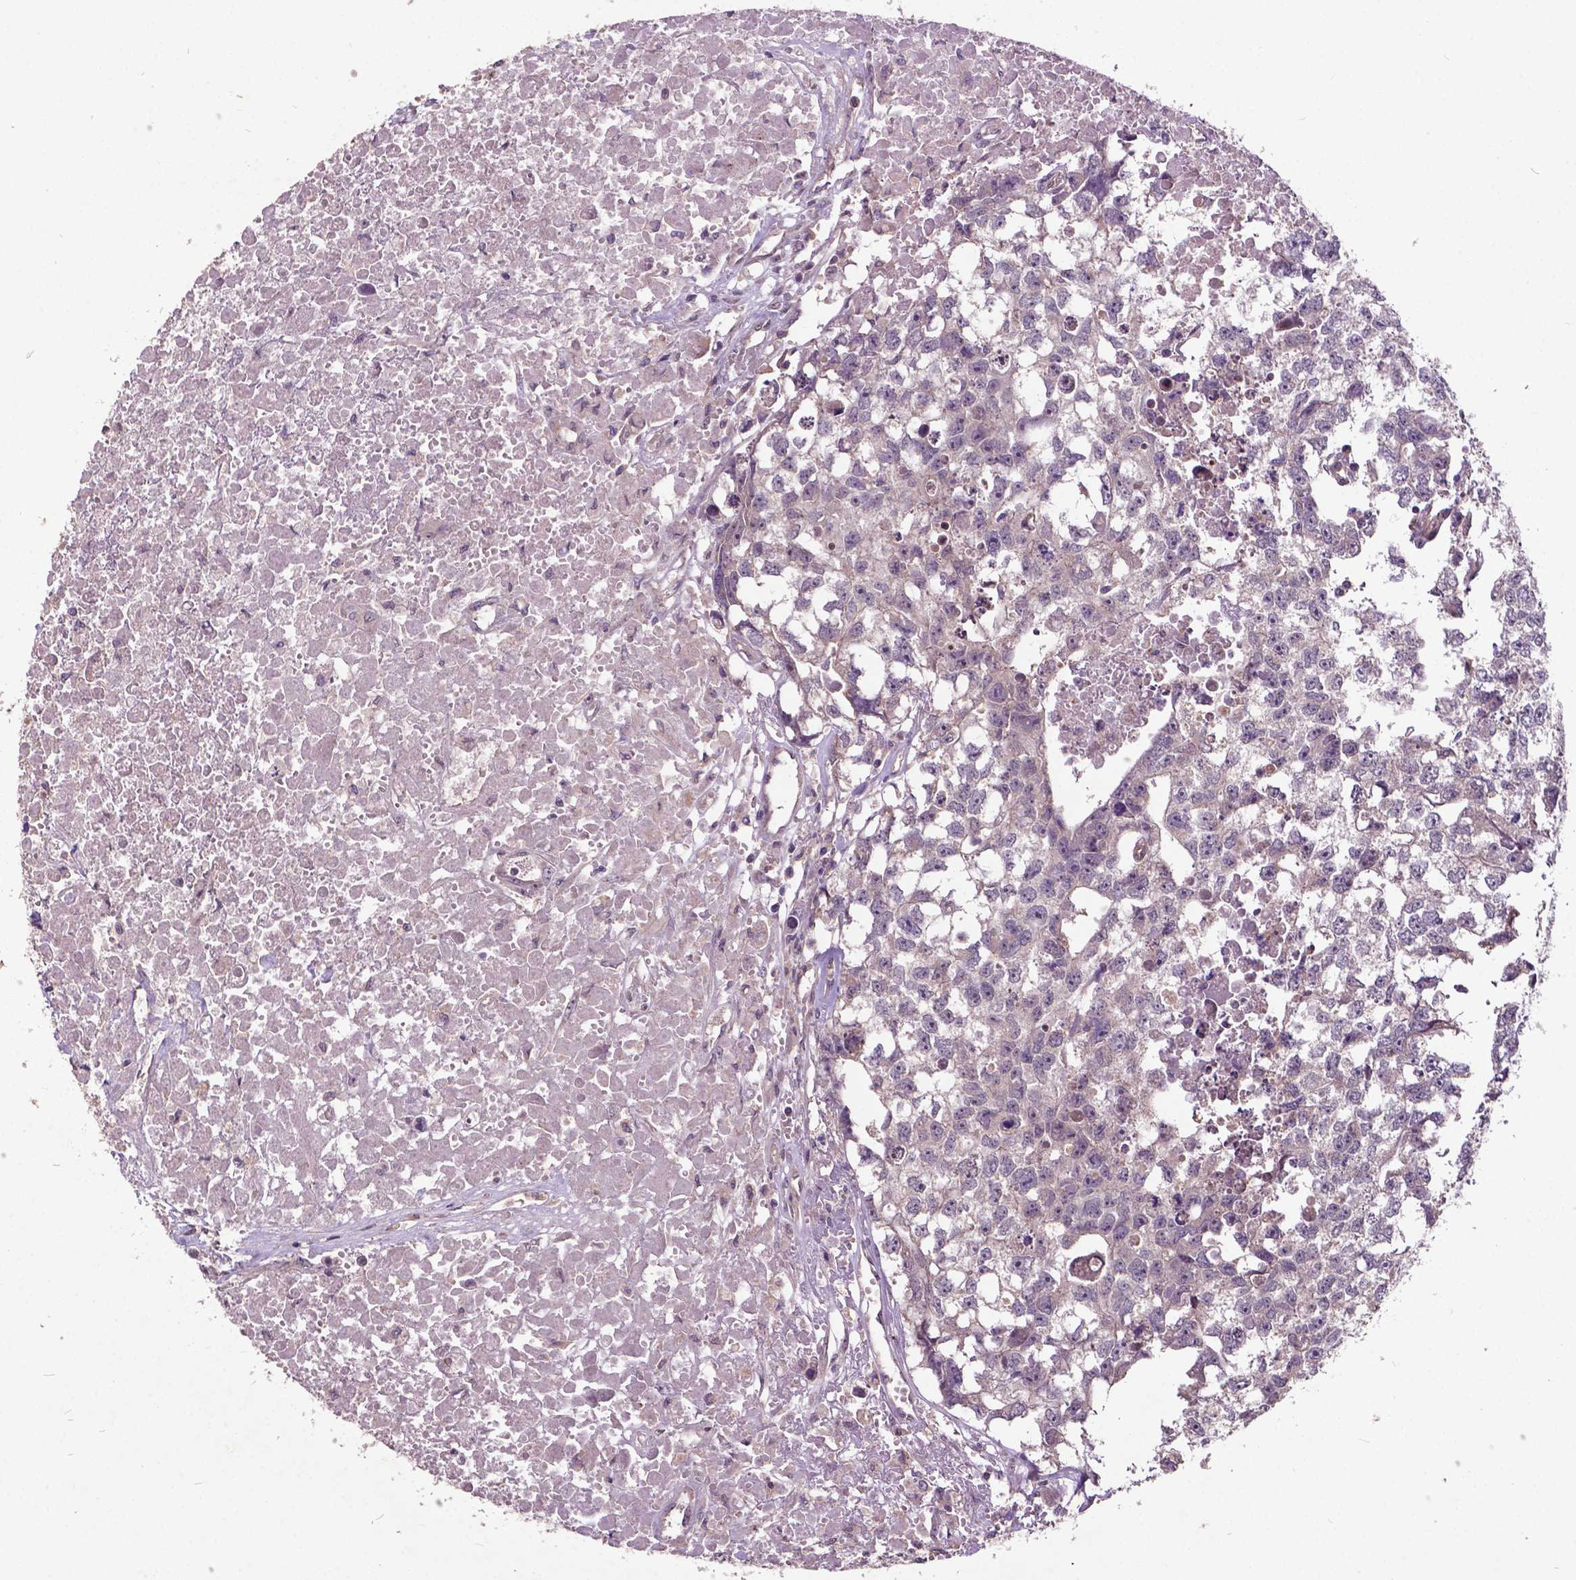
{"staining": {"intensity": "negative", "quantity": "none", "location": "none"}, "tissue": "testis cancer", "cell_type": "Tumor cells", "image_type": "cancer", "snomed": [{"axis": "morphology", "description": "Carcinoma, Embryonal, NOS"}, {"axis": "morphology", "description": "Teratoma, malignant, NOS"}, {"axis": "topography", "description": "Testis"}], "caption": "Micrograph shows no protein expression in tumor cells of teratoma (malignant) (testis) tissue. Brightfield microscopy of immunohistochemistry (IHC) stained with DAB (3,3'-diaminobenzidine) (brown) and hematoxylin (blue), captured at high magnification.", "gene": "AP1S3", "patient": {"sex": "male", "age": 44}}